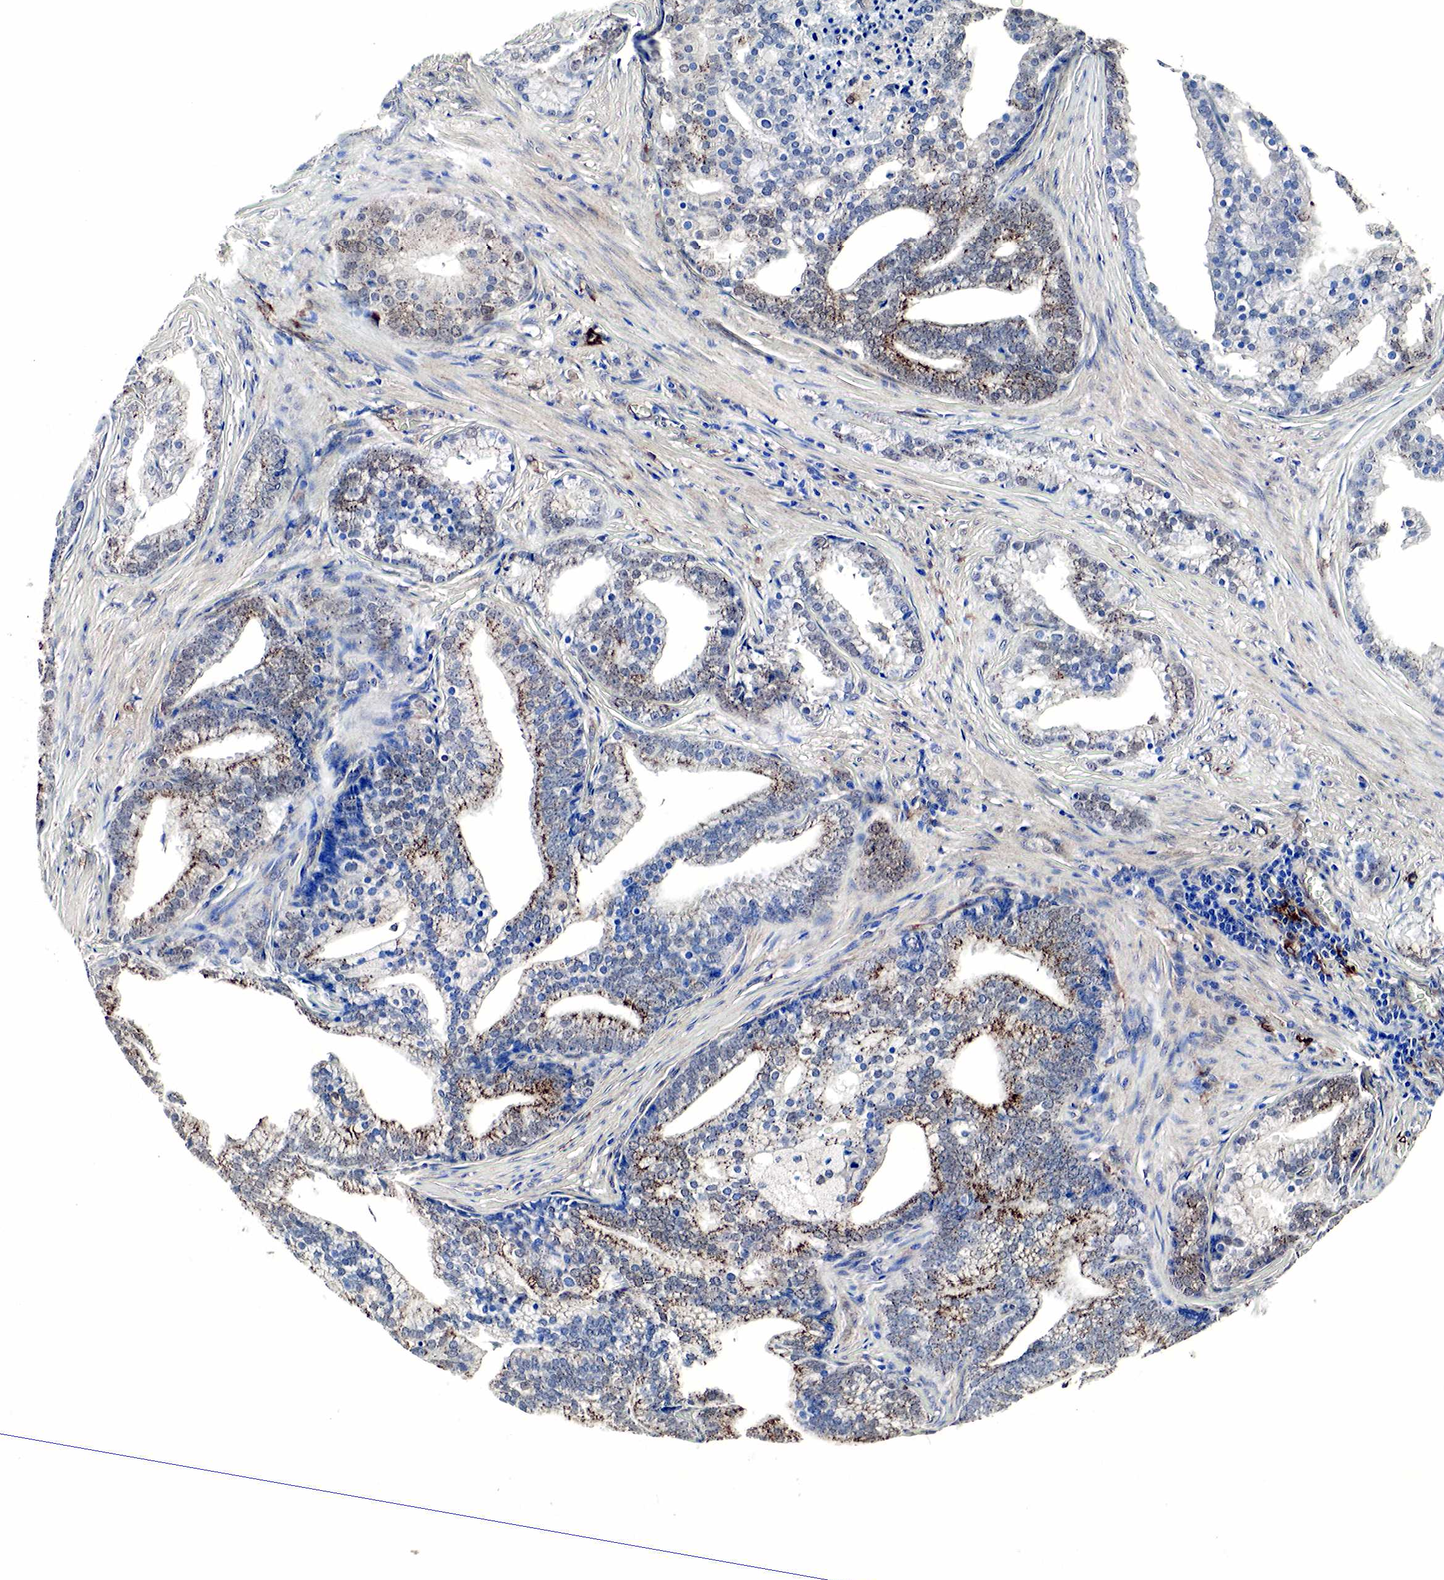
{"staining": {"intensity": "moderate", "quantity": ">75%", "location": "cytoplasmic/membranous"}, "tissue": "prostate cancer", "cell_type": "Tumor cells", "image_type": "cancer", "snomed": [{"axis": "morphology", "description": "Adenocarcinoma, Low grade"}, {"axis": "topography", "description": "Prostate"}], "caption": "Immunohistochemistry of human prostate cancer (low-grade adenocarcinoma) shows medium levels of moderate cytoplasmic/membranous staining in approximately >75% of tumor cells.", "gene": "SPIN1", "patient": {"sex": "male", "age": 71}}